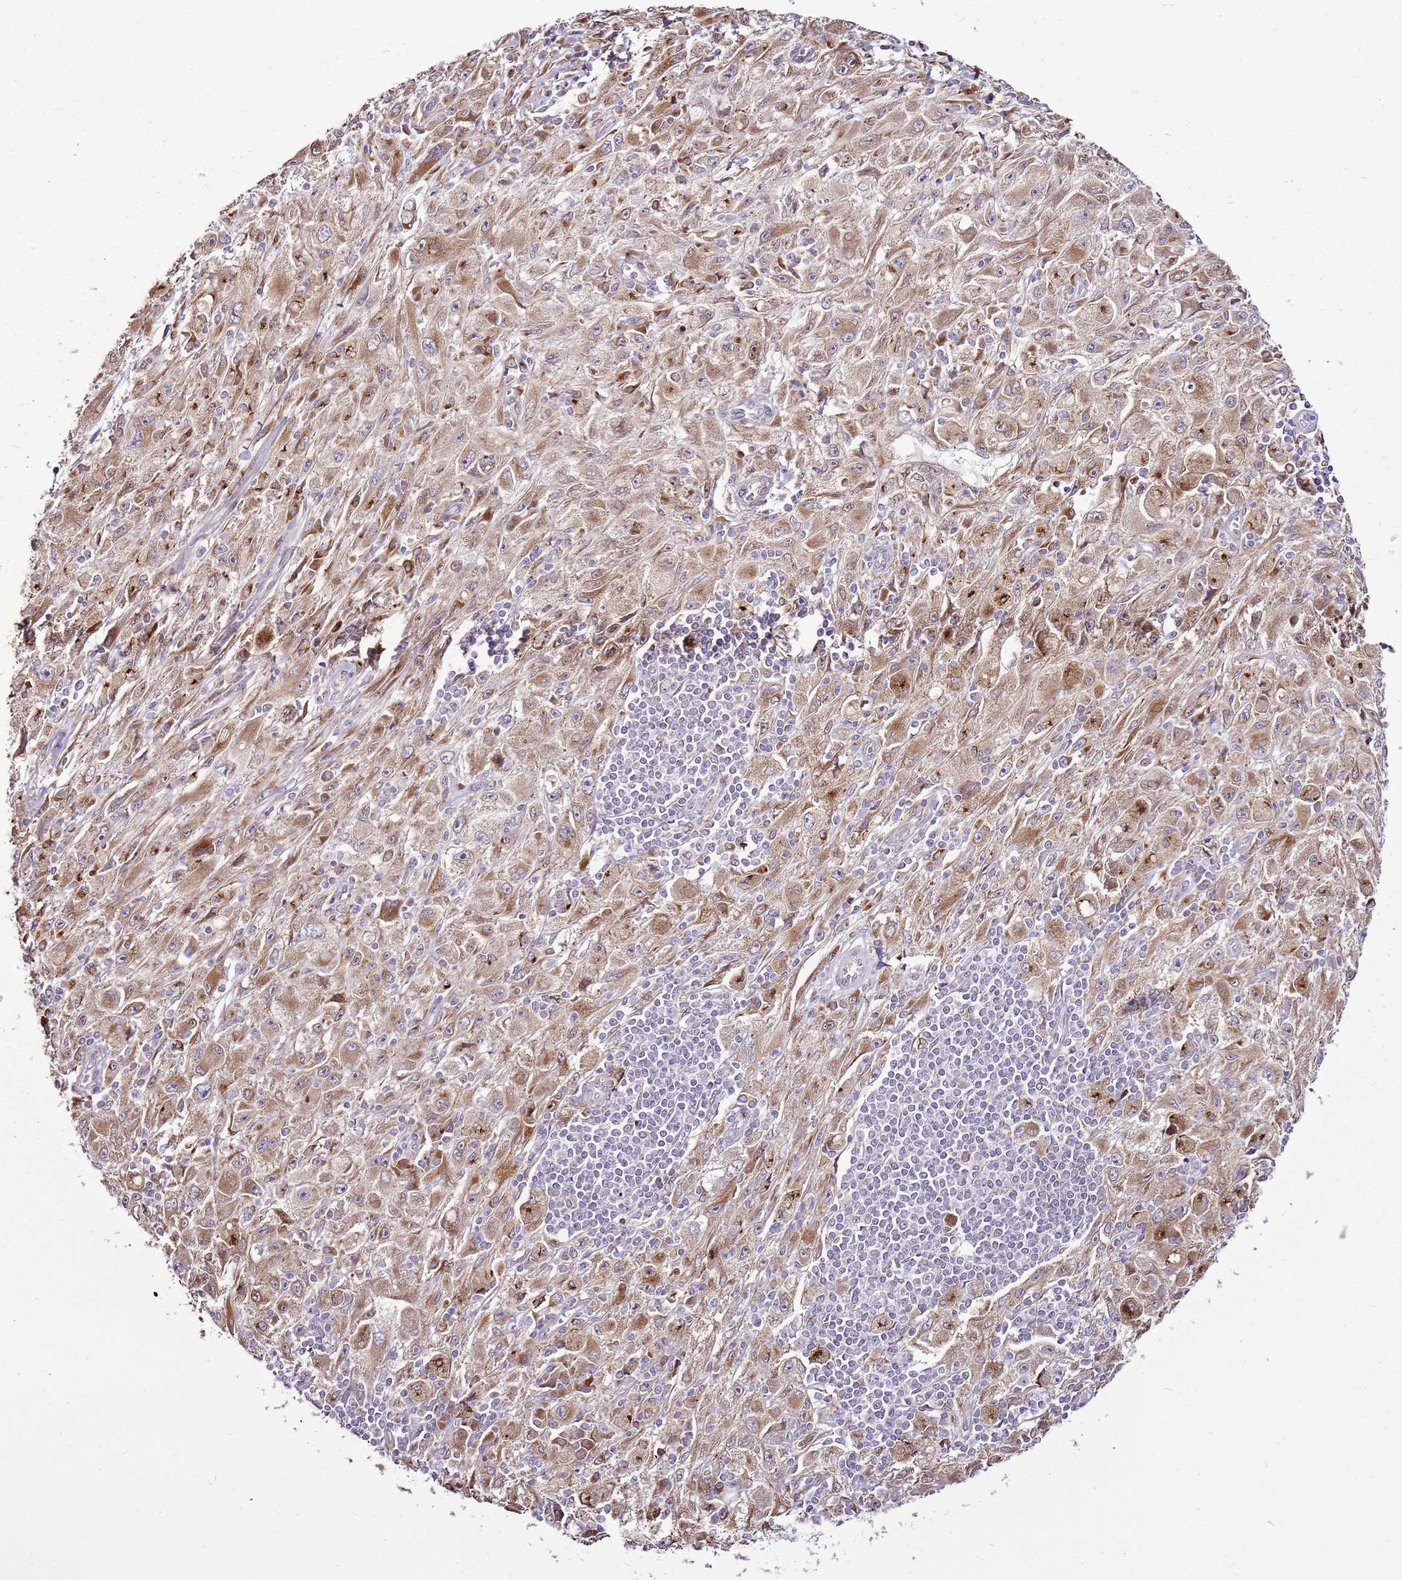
{"staining": {"intensity": "moderate", "quantity": ">75%", "location": "cytoplasmic/membranous"}, "tissue": "melanoma", "cell_type": "Tumor cells", "image_type": "cancer", "snomed": [{"axis": "morphology", "description": "Malignant melanoma, Metastatic site"}, {"axis": "topography", "description": "Skin"}], "caption": "Protein expression analysis of human malignant melanoma (metastatic site) reveals moderate cytoplasmic/membranous positivity in about >75% of tumor cells. The staining is performed using DAB brown chromogen to label protein expression. The nuclei are counter-stained blue using hematoxylin.", "gene": "TMED10", "patient": {"sex": "male", "age": 53}}